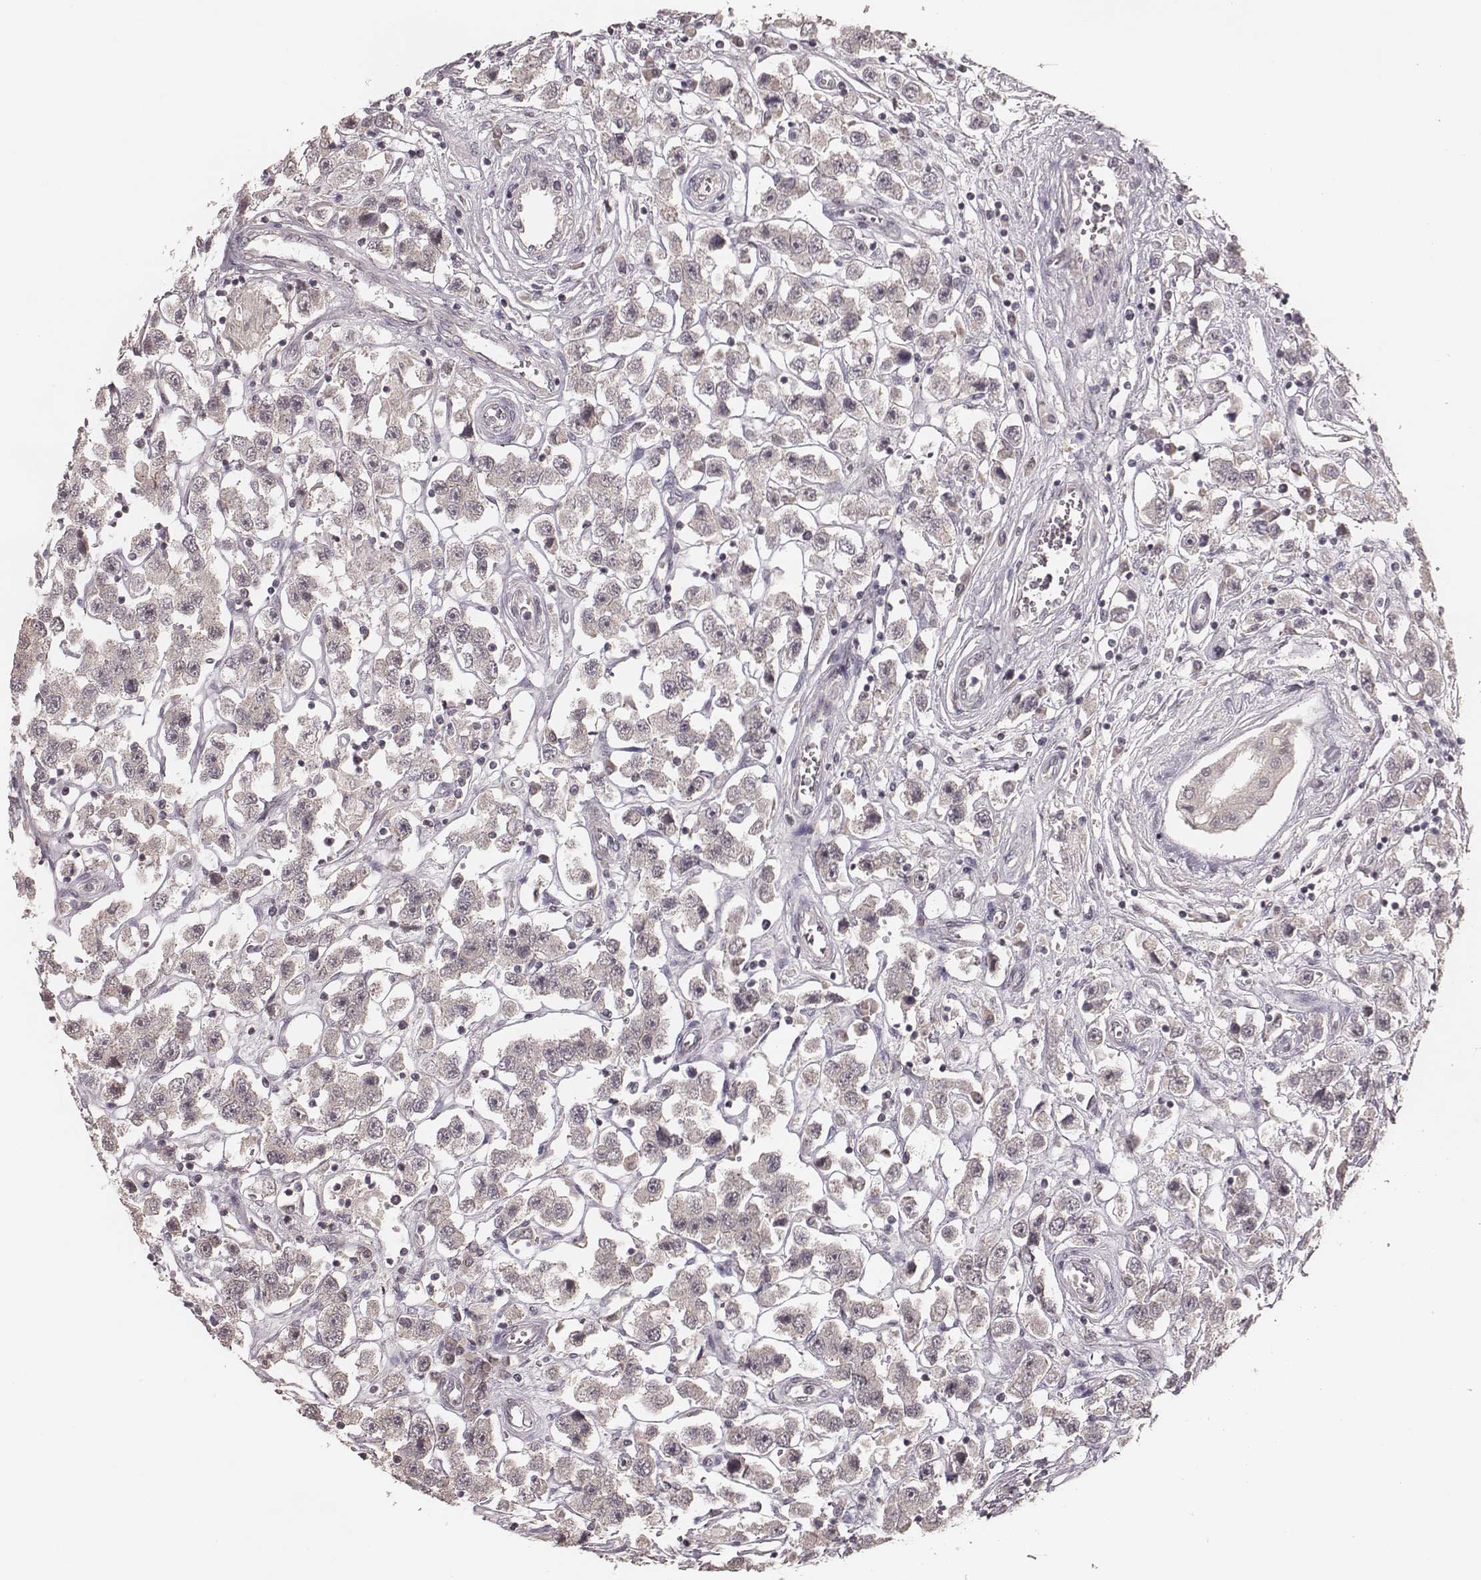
{"staining": {"intensity": "negative", "quantity": "none", "location": "none"}, "tissue": "testis cancer", "cell_type": "Tumor cells", "image_type": "cancer", "snomed": [{"axis": "morphology", "description": "Seminoma, NOS"}, {"axis": "topography", "description": "Testis"}], "caption": "High magnification brightfield microscopy of testis seminoma stained with DAB (3,3'-diaminobenzidine) (brown) and counterstained with hematoxylin (blue): tumor cells show no significant expression. The staining is performed using DAB (3,3'-diaminobenzidine) brown chromogen with nuclei counter-stained in using hematoxylin.", "gene": "LY6K", "patient": {"sex": "male", "age": 45}}